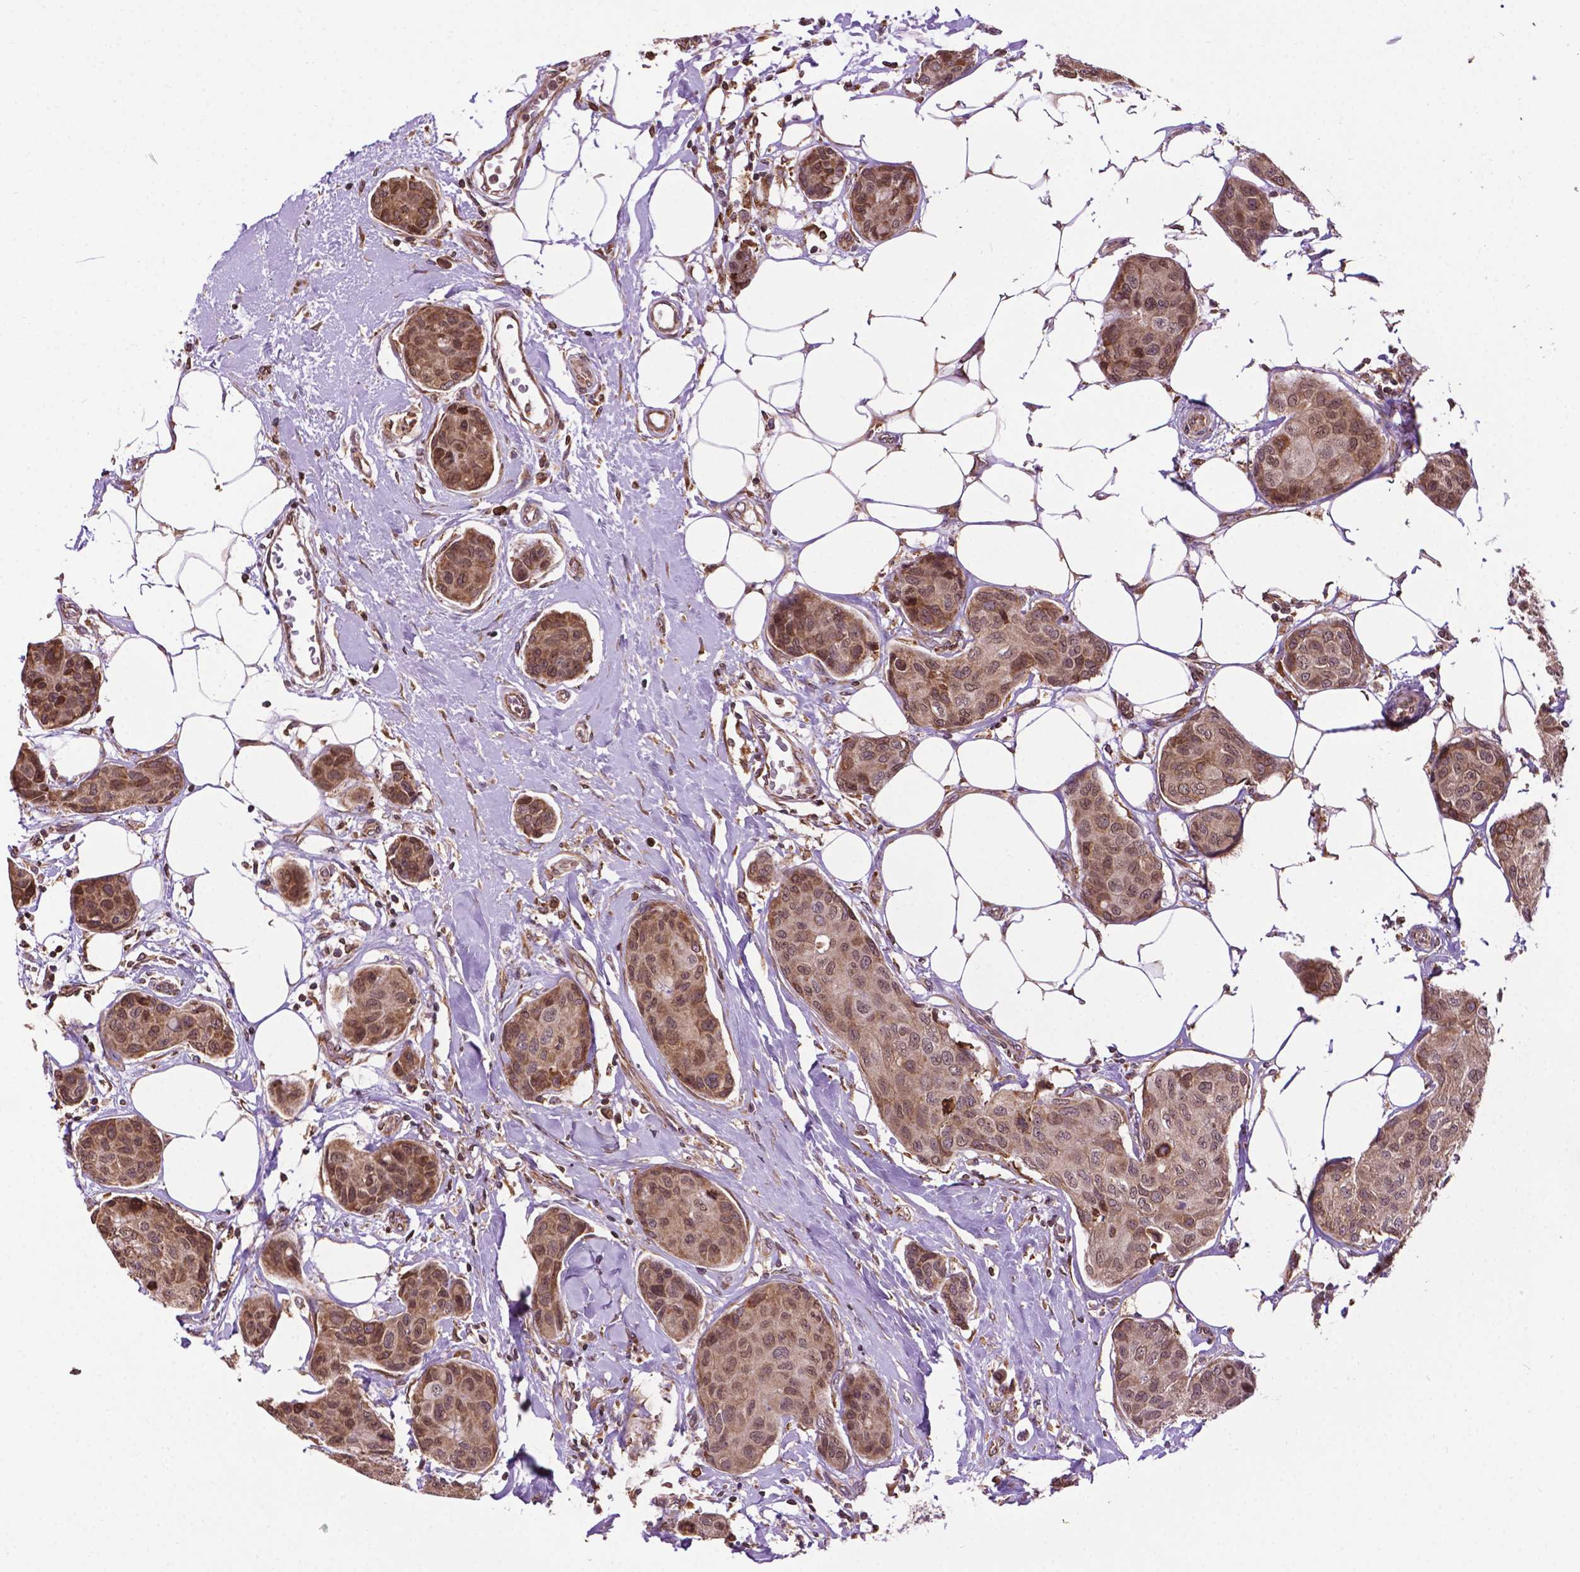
{"staining": {"intensity": "moderate", "quantity": ">75%", "location": "cytoplasmic/membranous,nuclear"}, "tissue": "breast cancer", "cell_type": "Tumor cells", "image_type": "cancer", "snomed": [{"axis": "morphology", "description": "Duct carcinoma"}, {"axis": "topography", "description": "Breast"}], "caption": "The image demonstrates a brown stain indicating the presence of a protein in the cytoplasmic/membranous and nuclear of tumor cells in breast cancer (intraductal carcinoma).", "gene": "GANAB", "patient": {"sex": "female", "age": 80}}